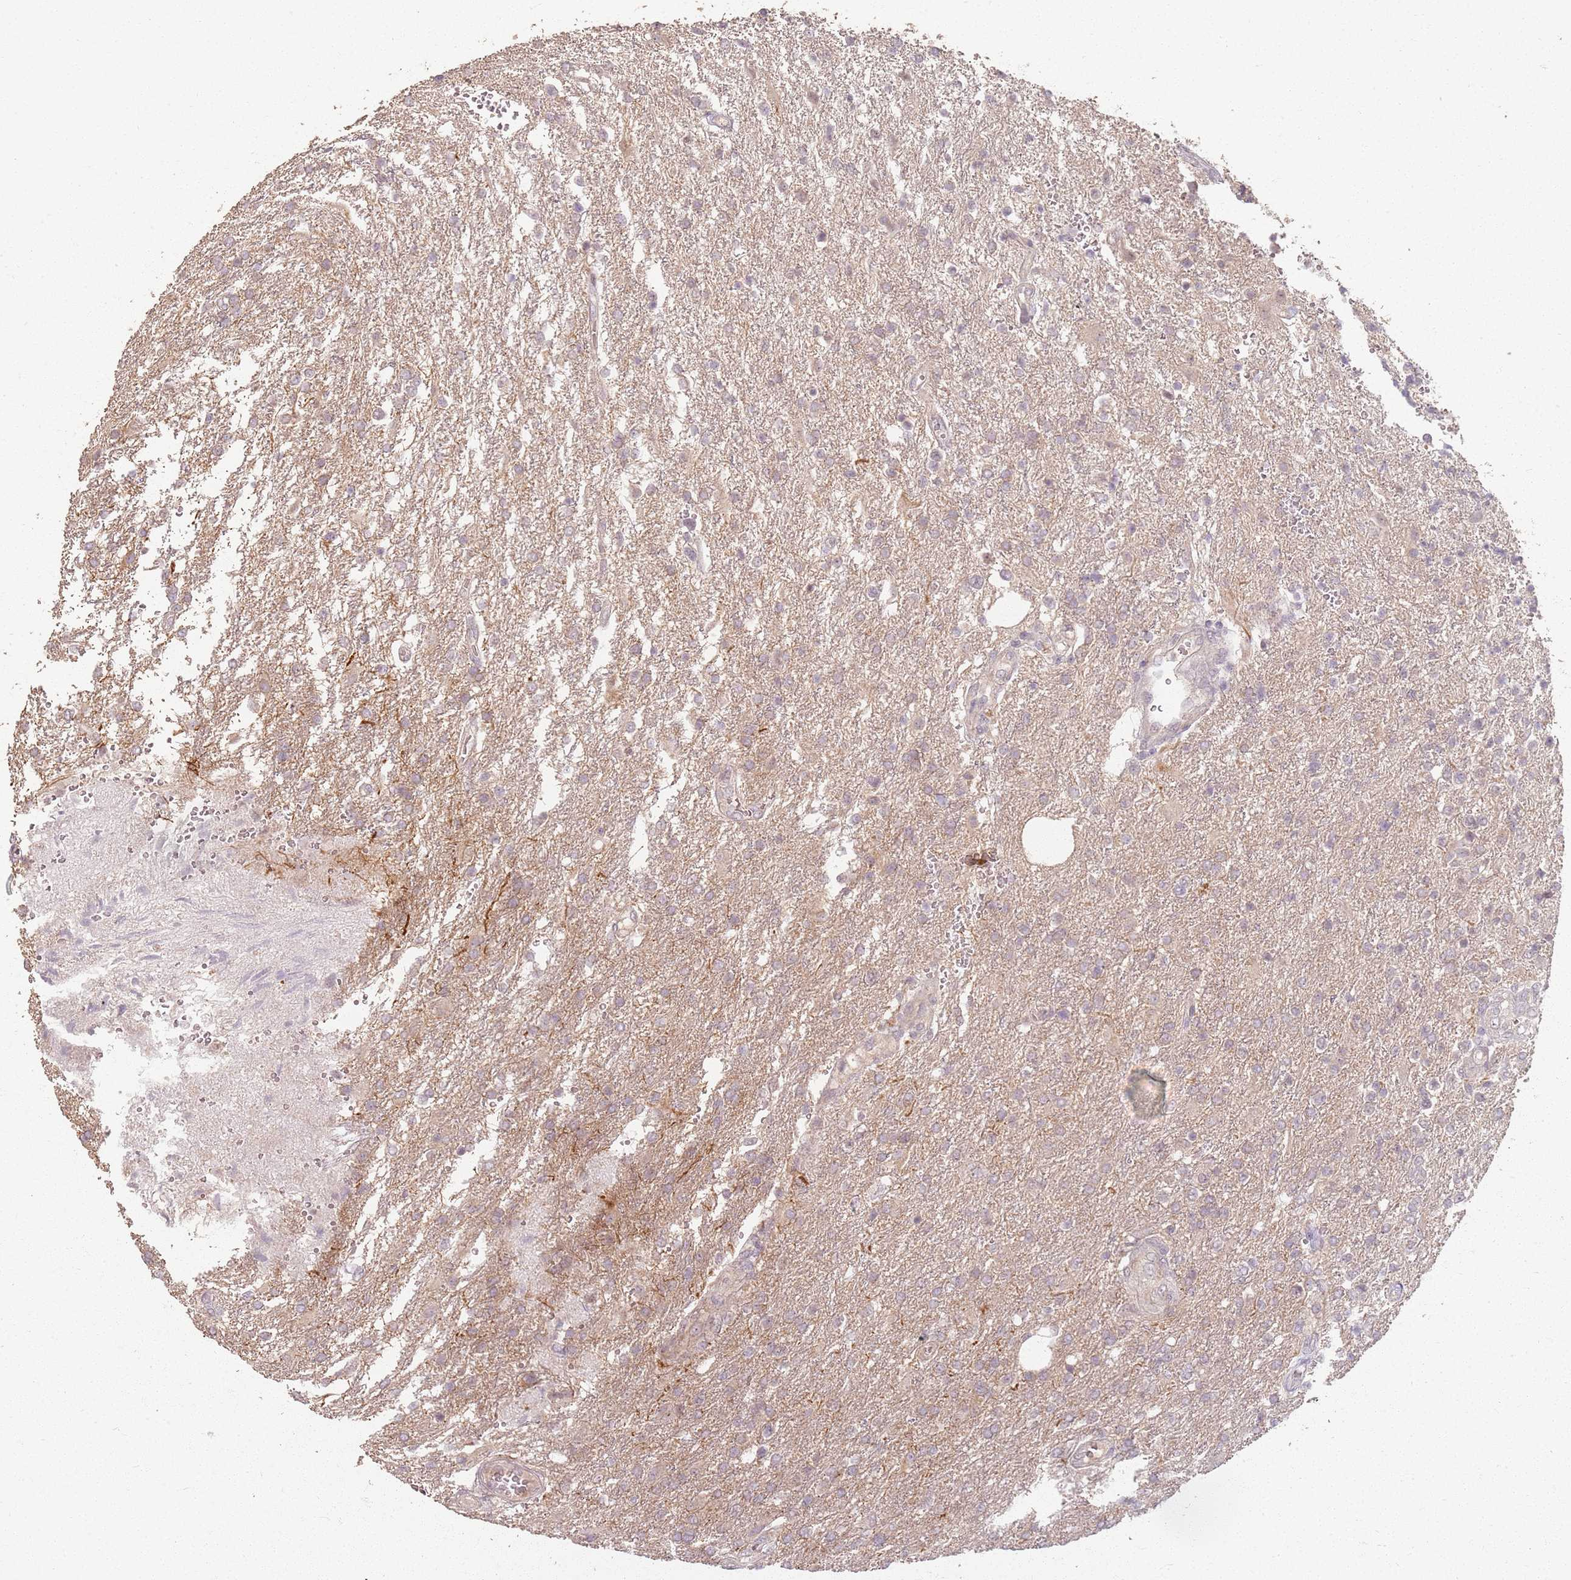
{"staining": {"intensity": "negative", "quantity": "none", "location": "none"}, "tissue": "glioma", "cell_type": "Tumor cells", "image_type": "cancer", "snomed": [{"axis": "morphology", "description": "Glioma, malignant, High grade"}, {"axis": "topography", "description": "Brain"}], "caption": "DAB immunohistochemical staining of glioma reveals no significant positivity in tumor cells.", "gene": "CCDC168", "patient": {"sex": "male", "age": 56}}